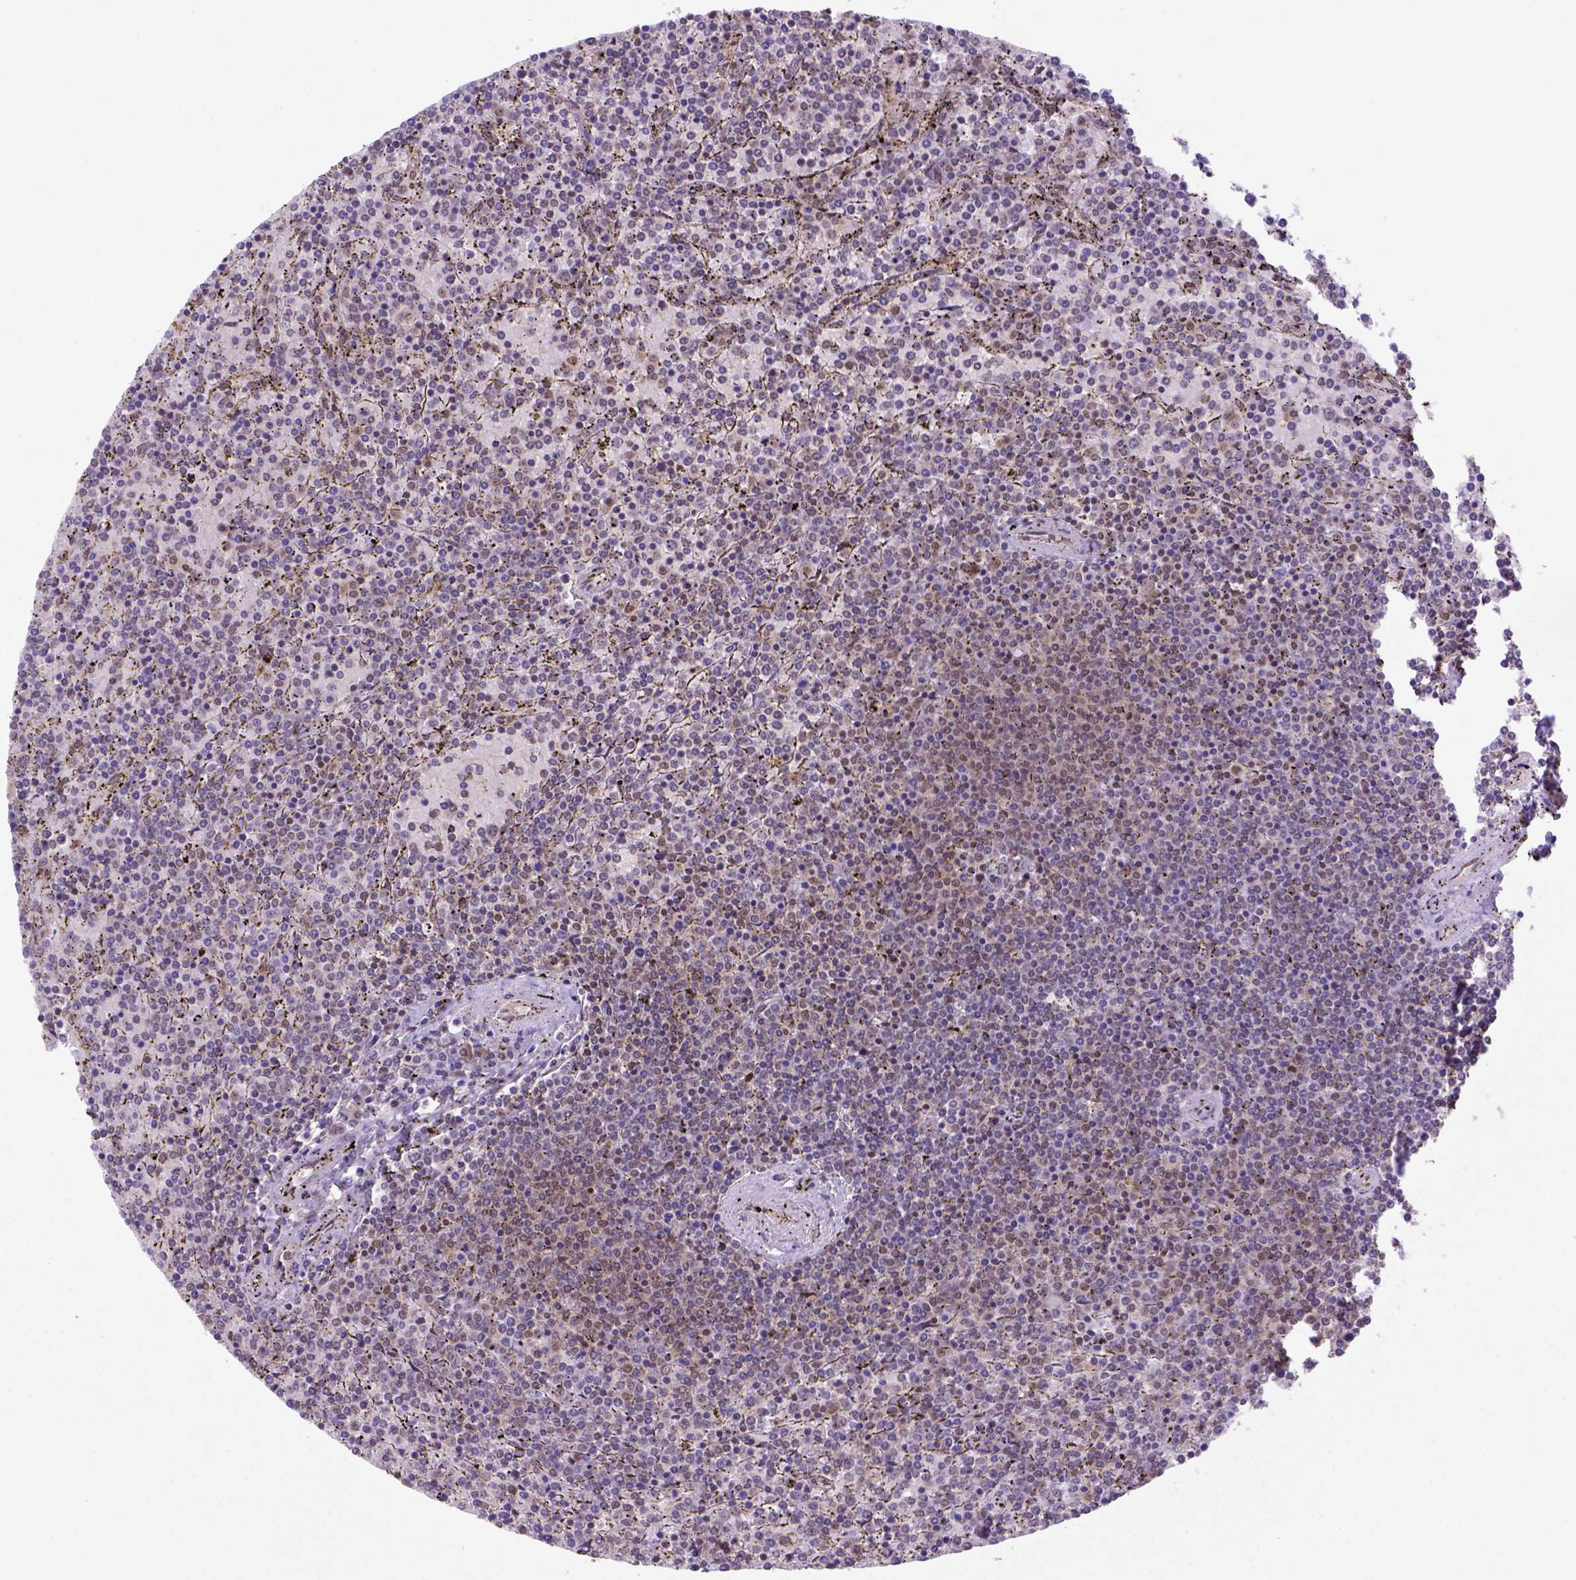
{"staining": {"intensity": "negative", "quantity": "none", "location": "none"}, "tissue": "lymphoma", "cell_type": "Tumor cells", "image_type": "cancer", "snomed": [{"axis": "morphology", "description": "Malignant lymphoma, non-Hodgkin's type, Low grade"}, {"axis": "topography", "description": "Spleen"}], "caption": "Protein analysis of malignant lymphoma, non-Hodgkin's type (low-grade) displays no significant expression in tumor cells.", "gene": "PSMC2", "patient": {"sex": "female", "age": 77}}